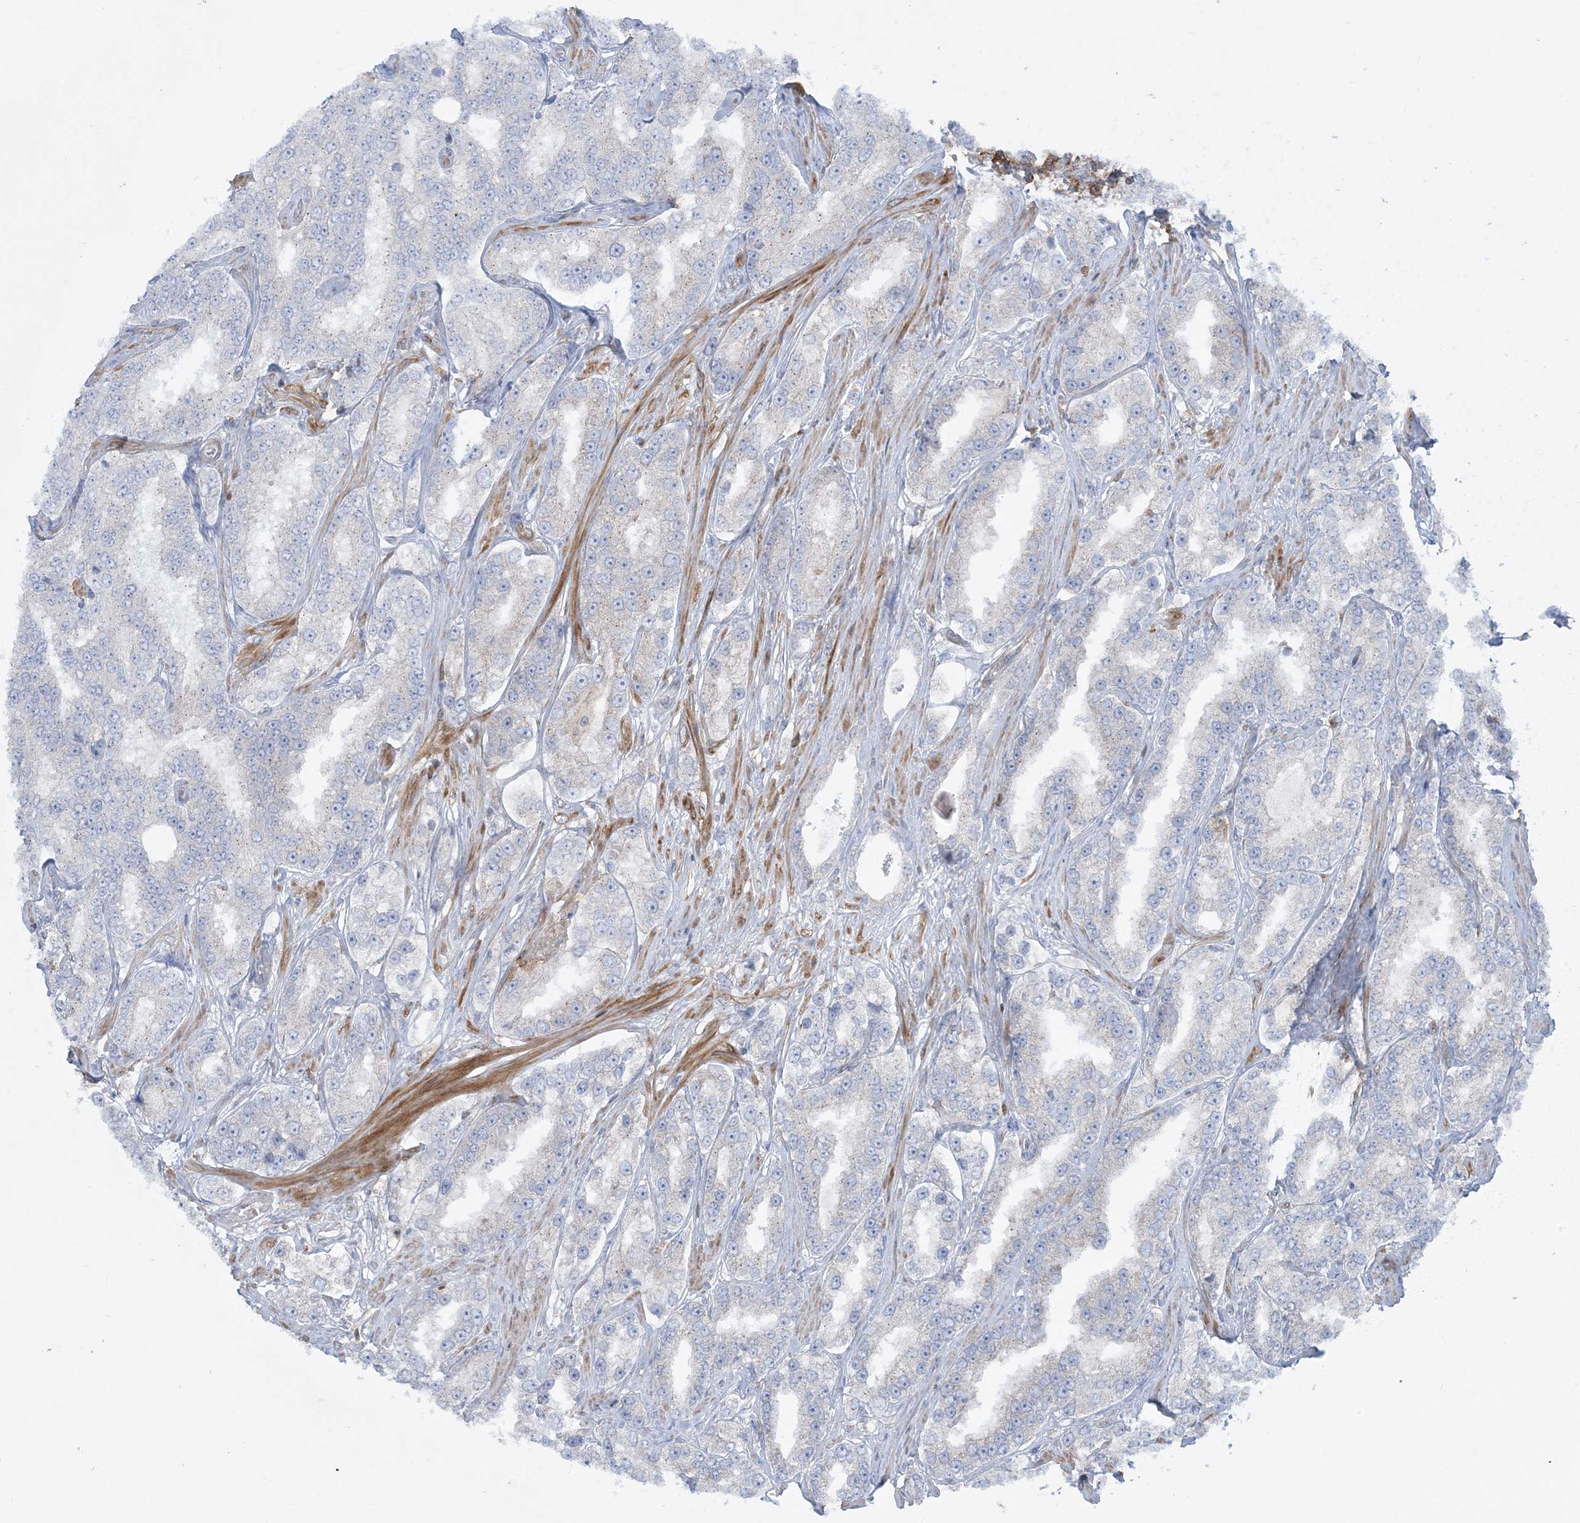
{"staining": {"intensity": "negative", "quantity": "none", "location": "none"}, "tissue": "prostate cancer", "cell_type": "Tumor cells", "image_type": "cancer", "snomed": [{"axis": "morphology", "description": "Normal tissue, NOS"}, {"axis": "morphology", "description": "Adenocarcinoma, High grade"}, {"axis": "topography", "description": "Prostate"}], "caption": "A micrograph of human prostate cancer is negative for staining in tumor cells.", "gene": "ARHGAP30", "patient": {"sex": "male", "age": 83}}